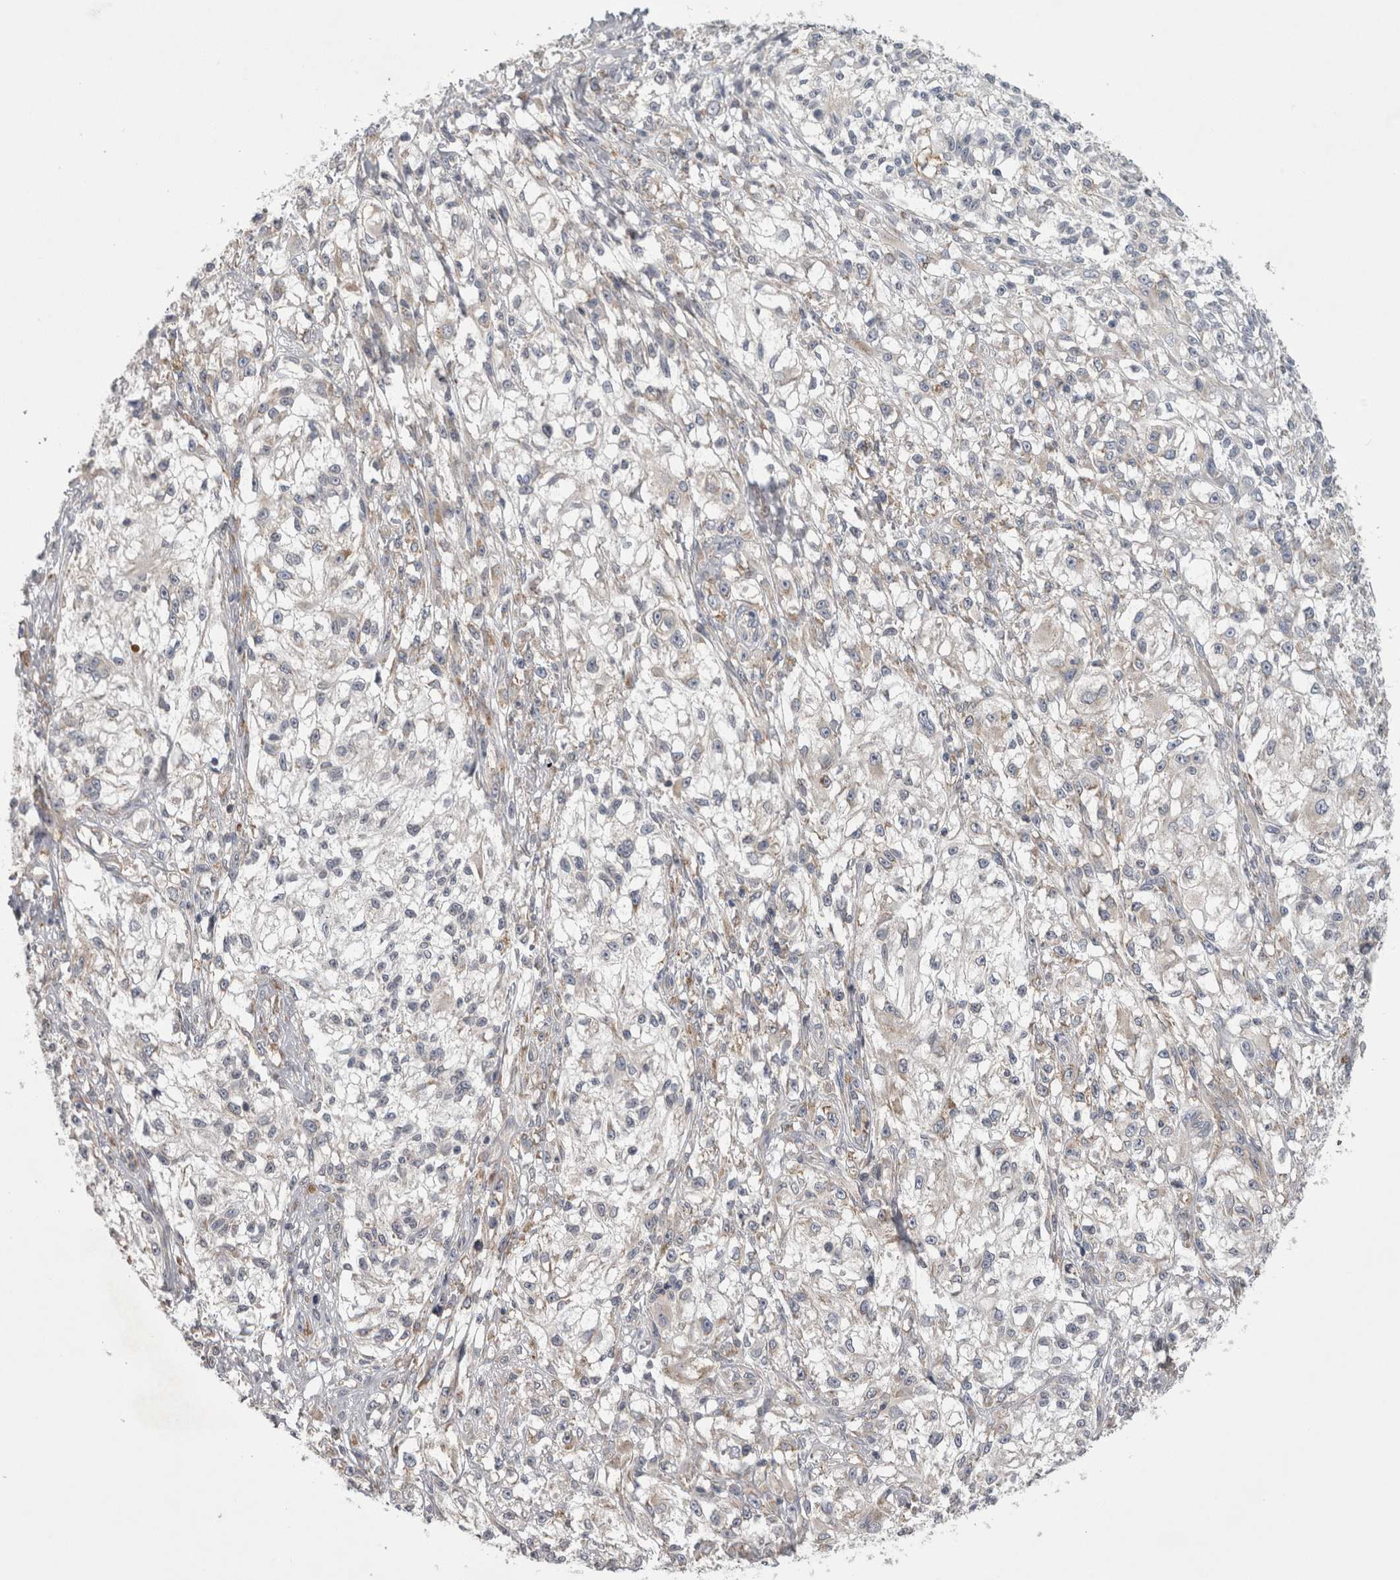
{"staining": {"intensity": "negative", "quantity": "none", "location": "none"}, "tissue": "melanoma", "cell_type": "Tumor cells", "image_type": "cancer", "snomed": [{"axis": "morphology", "description": "Malignant melanoma, NOS"}, {"axis": "topography", "description": "Skin of head"}], "caption": "Tumor cells are negative for protein expression in human malignant melanoma.", "gene": "PRRC2C", "patient": {"sex": "male", "age": 83}}